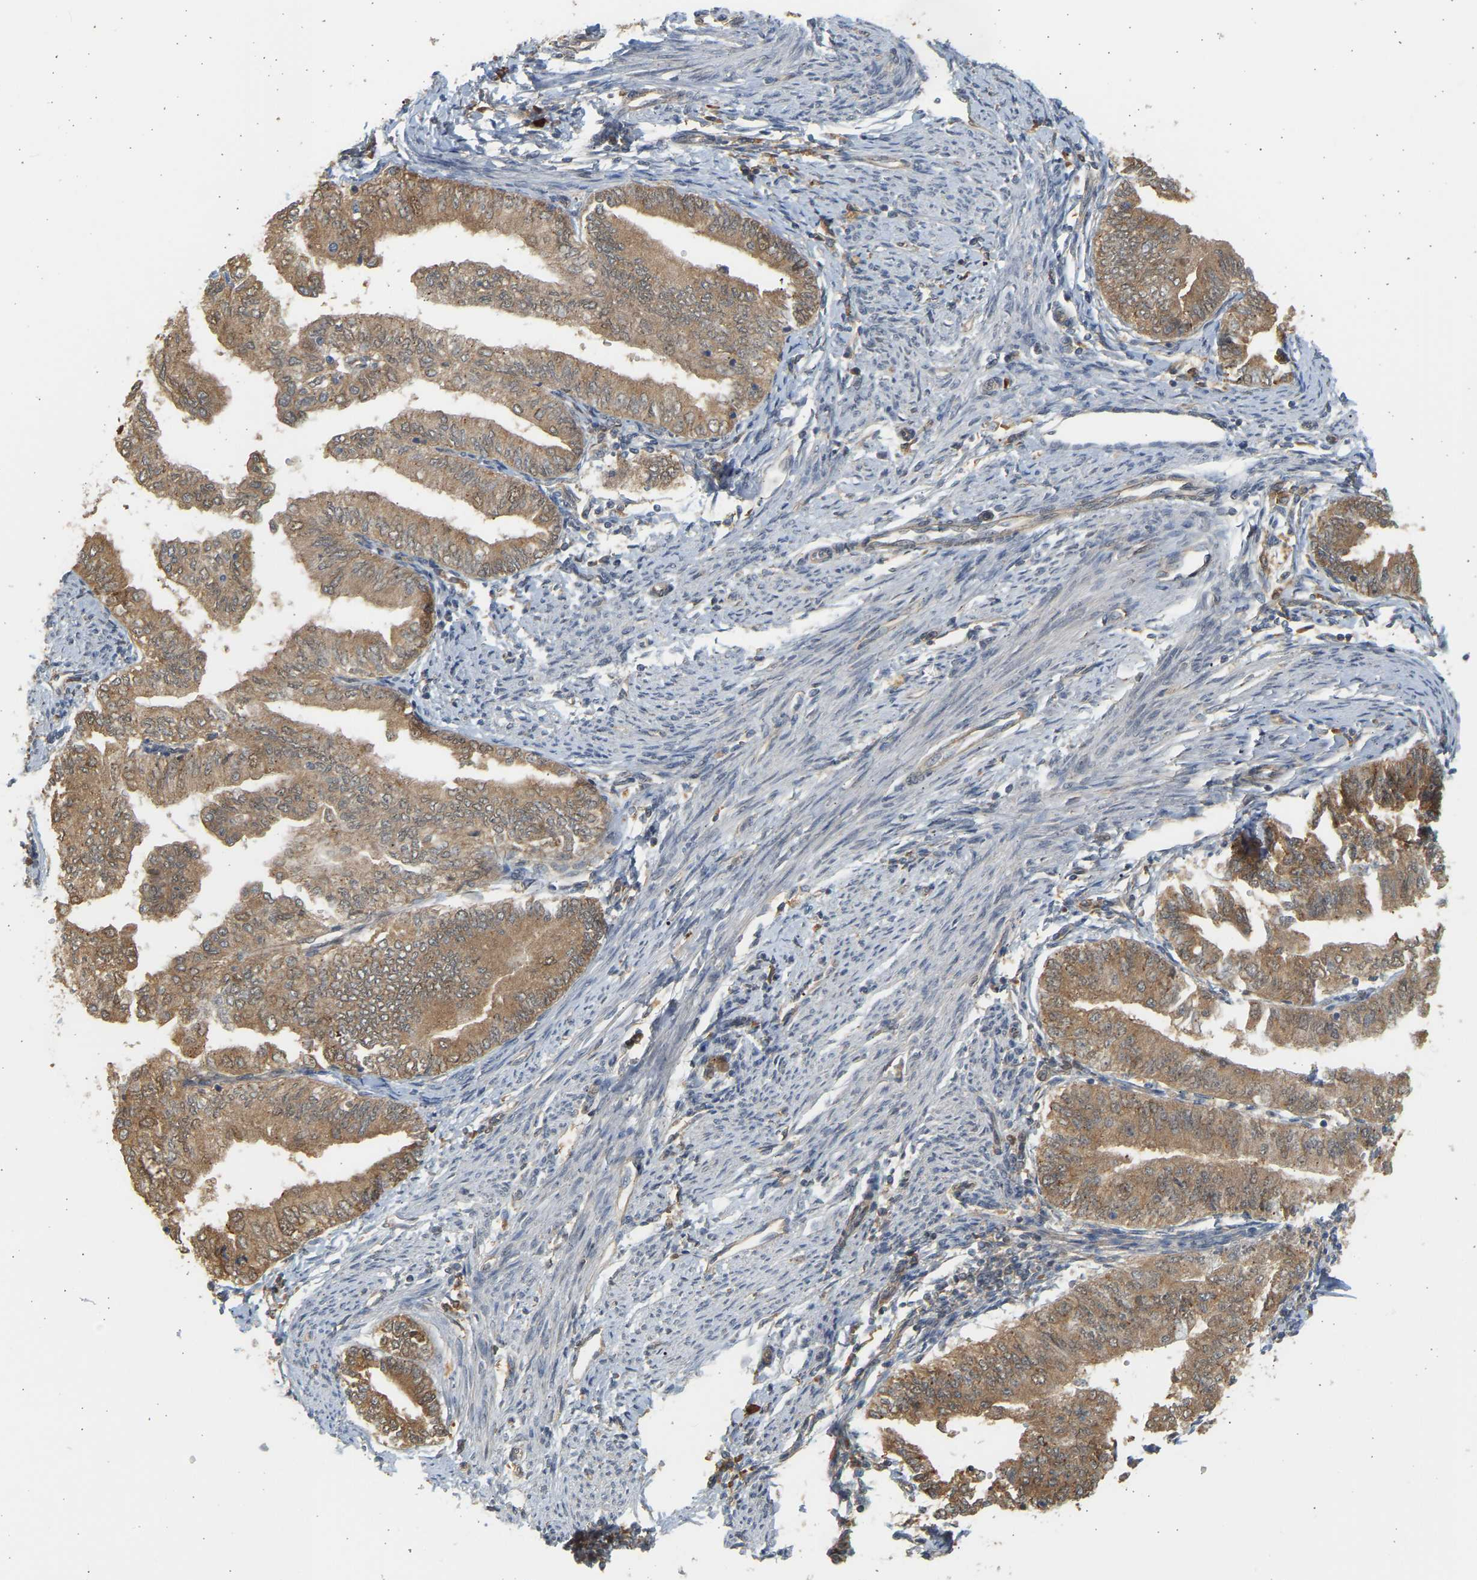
{"staining": {"intensity": "moderate", "quantity": ">75%", "location": "cytoplasmic/membranous,nuclear"}, "tissue": "endometrial cancer", "cell_type": "Tumor cells", "image_type": "cancer", "snomed": [{"axis": "morphology", "description": "Adenocarcinoma, NOS"}, {"axis": "topography", "description": "Endometrium"}], "caption": "Tumor cells show medium levels of moderate cytoplasmic/membranous and nuclear positivity in about >75% of cells in endometrial adenocarcinoma.", "gene": "B4GALT6", "patient": {"sex": "female", "age": 66}}